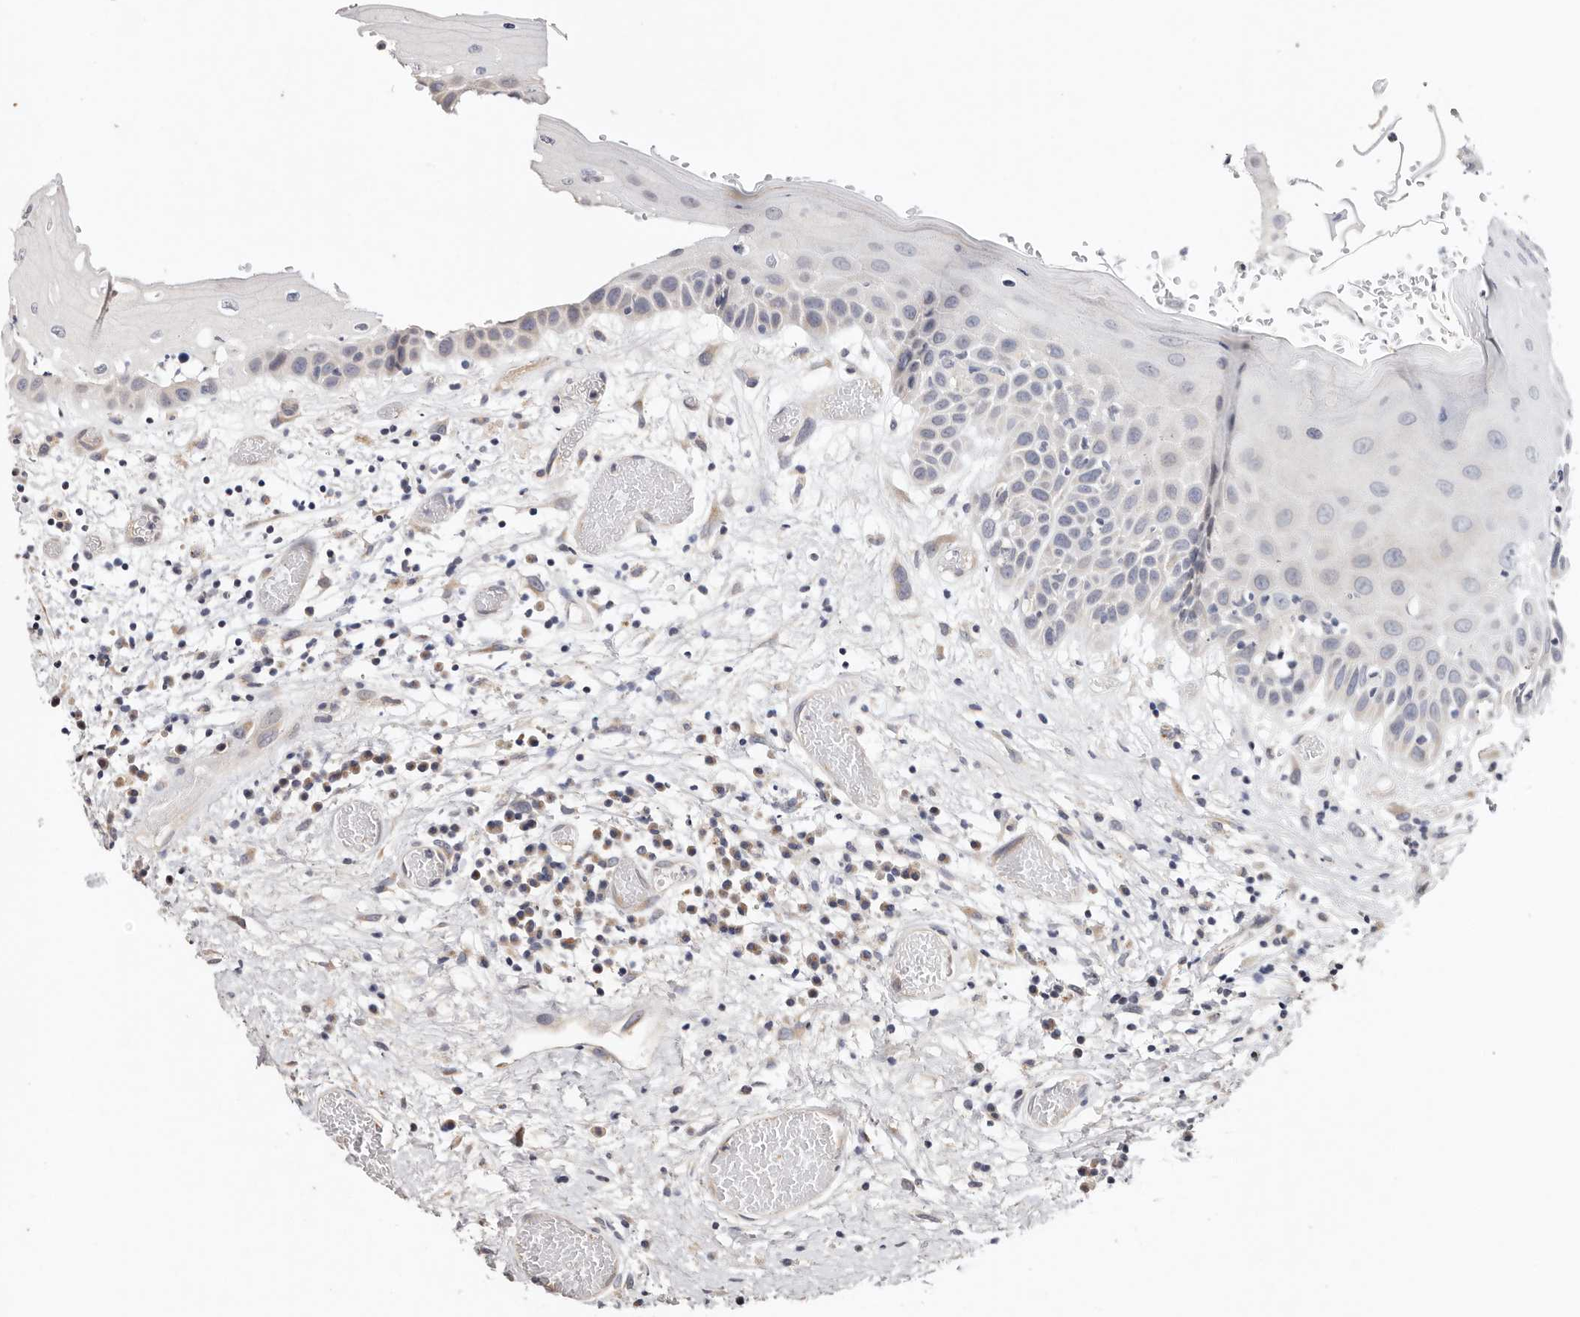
{"staining": {"intensity": "negative", "quantity": "none", "location": "none"}, "tissue": "oral mucosa", "cell_type": "Squamous epithelial cells", "image_type": "normal", "snomed": [{"axis": "morphology", "description": "Normal tissue, NOS"}, {"axis": "topography", "description": "Oral tissue"}], "caption": "This is an immunohistochemistry micrograph of normal oral mucosa. There is no staining in squamous epithelial cells.", "gene": "USP33", "patient": {"sex": "female", "age": 76}}